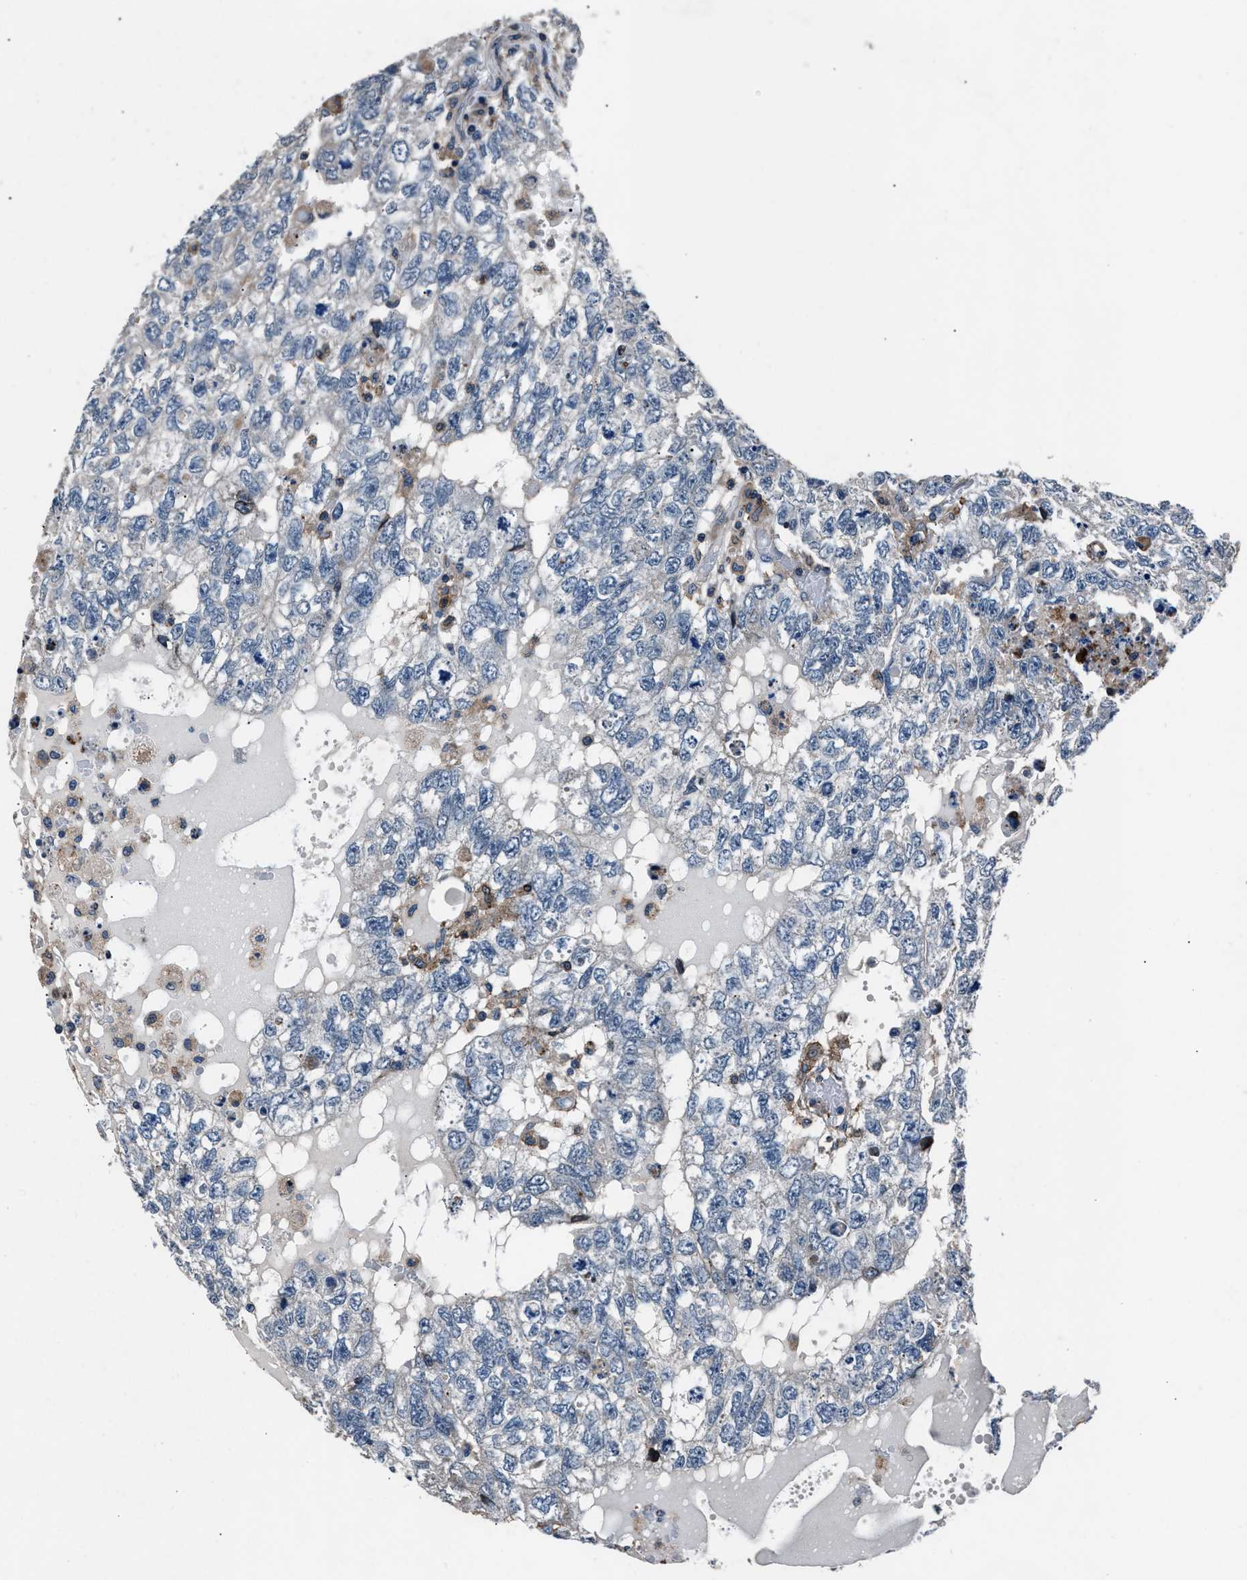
{"staining": {"intensity": "negative", "quantity": "none", "location": "none"}, "tissue": "testis cancer", "cell_type": "Tumor cells", "image_type": "cancer", "snomed": [{"axis": "morphology", "description": "Carcinoma, Embryonal, NOS"}, {"axis": "topography", "description": "Testis"}], "caption": "Protein analysis of testis embryonal carcinoma reveals no significant expression in tumor cells. (Immunohistochemistry (ihc), brightfield microscopy, high magnification).", "gene": "MFSD11", "patient": {"sex": "male", "age": 36}}